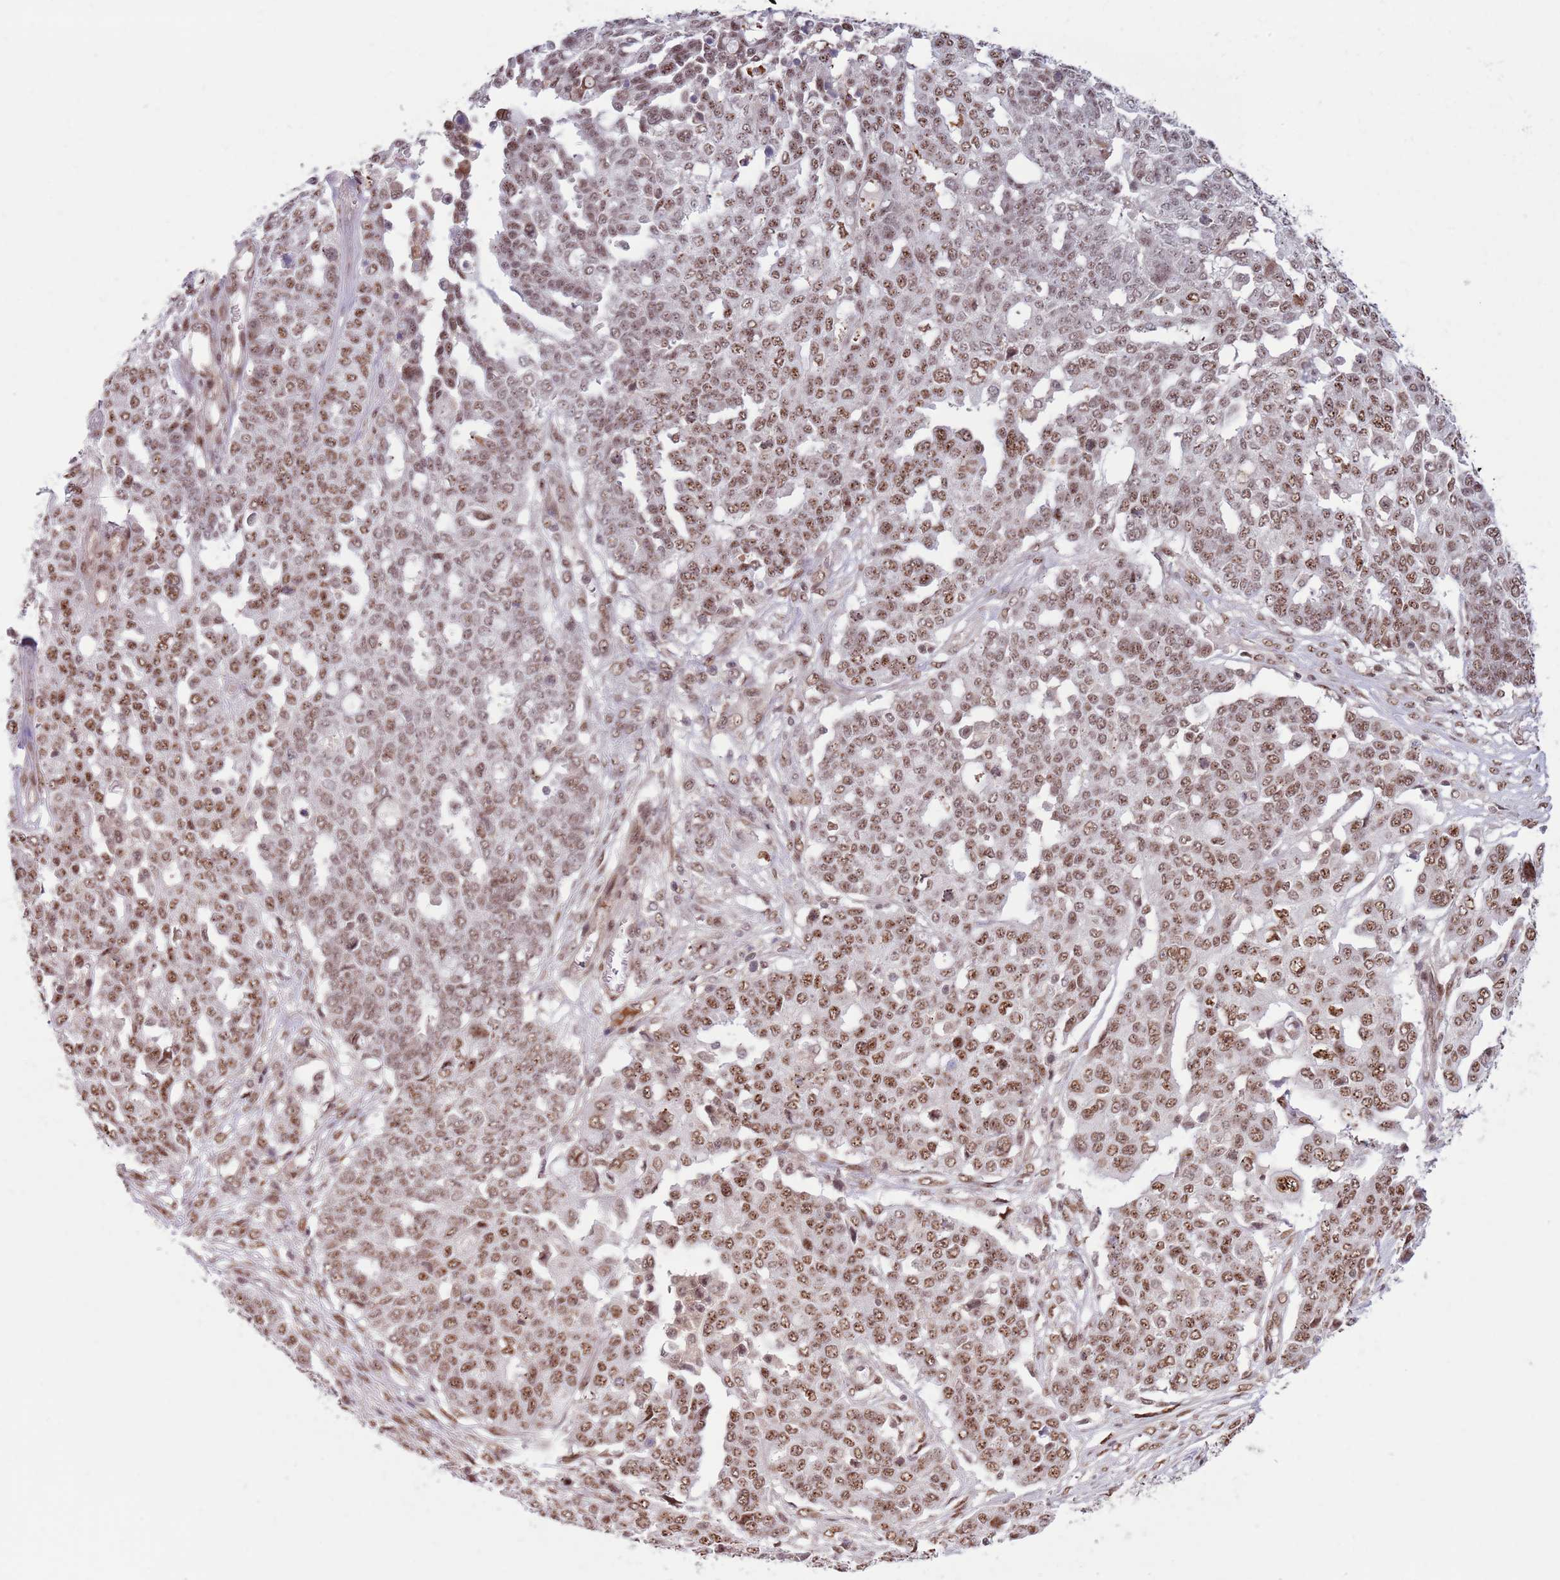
{"staining": {"intensity": "moderate", "quantity": ">75%", "location": "nuclear"}, "tissue": "ovarian cancer", "cell_type": "Tumor cells", "image_type": "cancer", "snomed": [{"axis": "morphology", "description": "Cystadenocarcinoma, serous, NOS"}, {"axis": "topography", "description": "Soft tissue"}, {"axis": "topography", "description": "Ovary"}], "caption": "Immunohistochemistry micrograph of serous cystadenocarcinoma (ovarian) stained for a protein (brown), which reveals medium levels of moderate nuclear positivity in about >75% of tumor cells.", "gene": "SIPA1L3", "patient": {"sex": "female", "age": 57}}